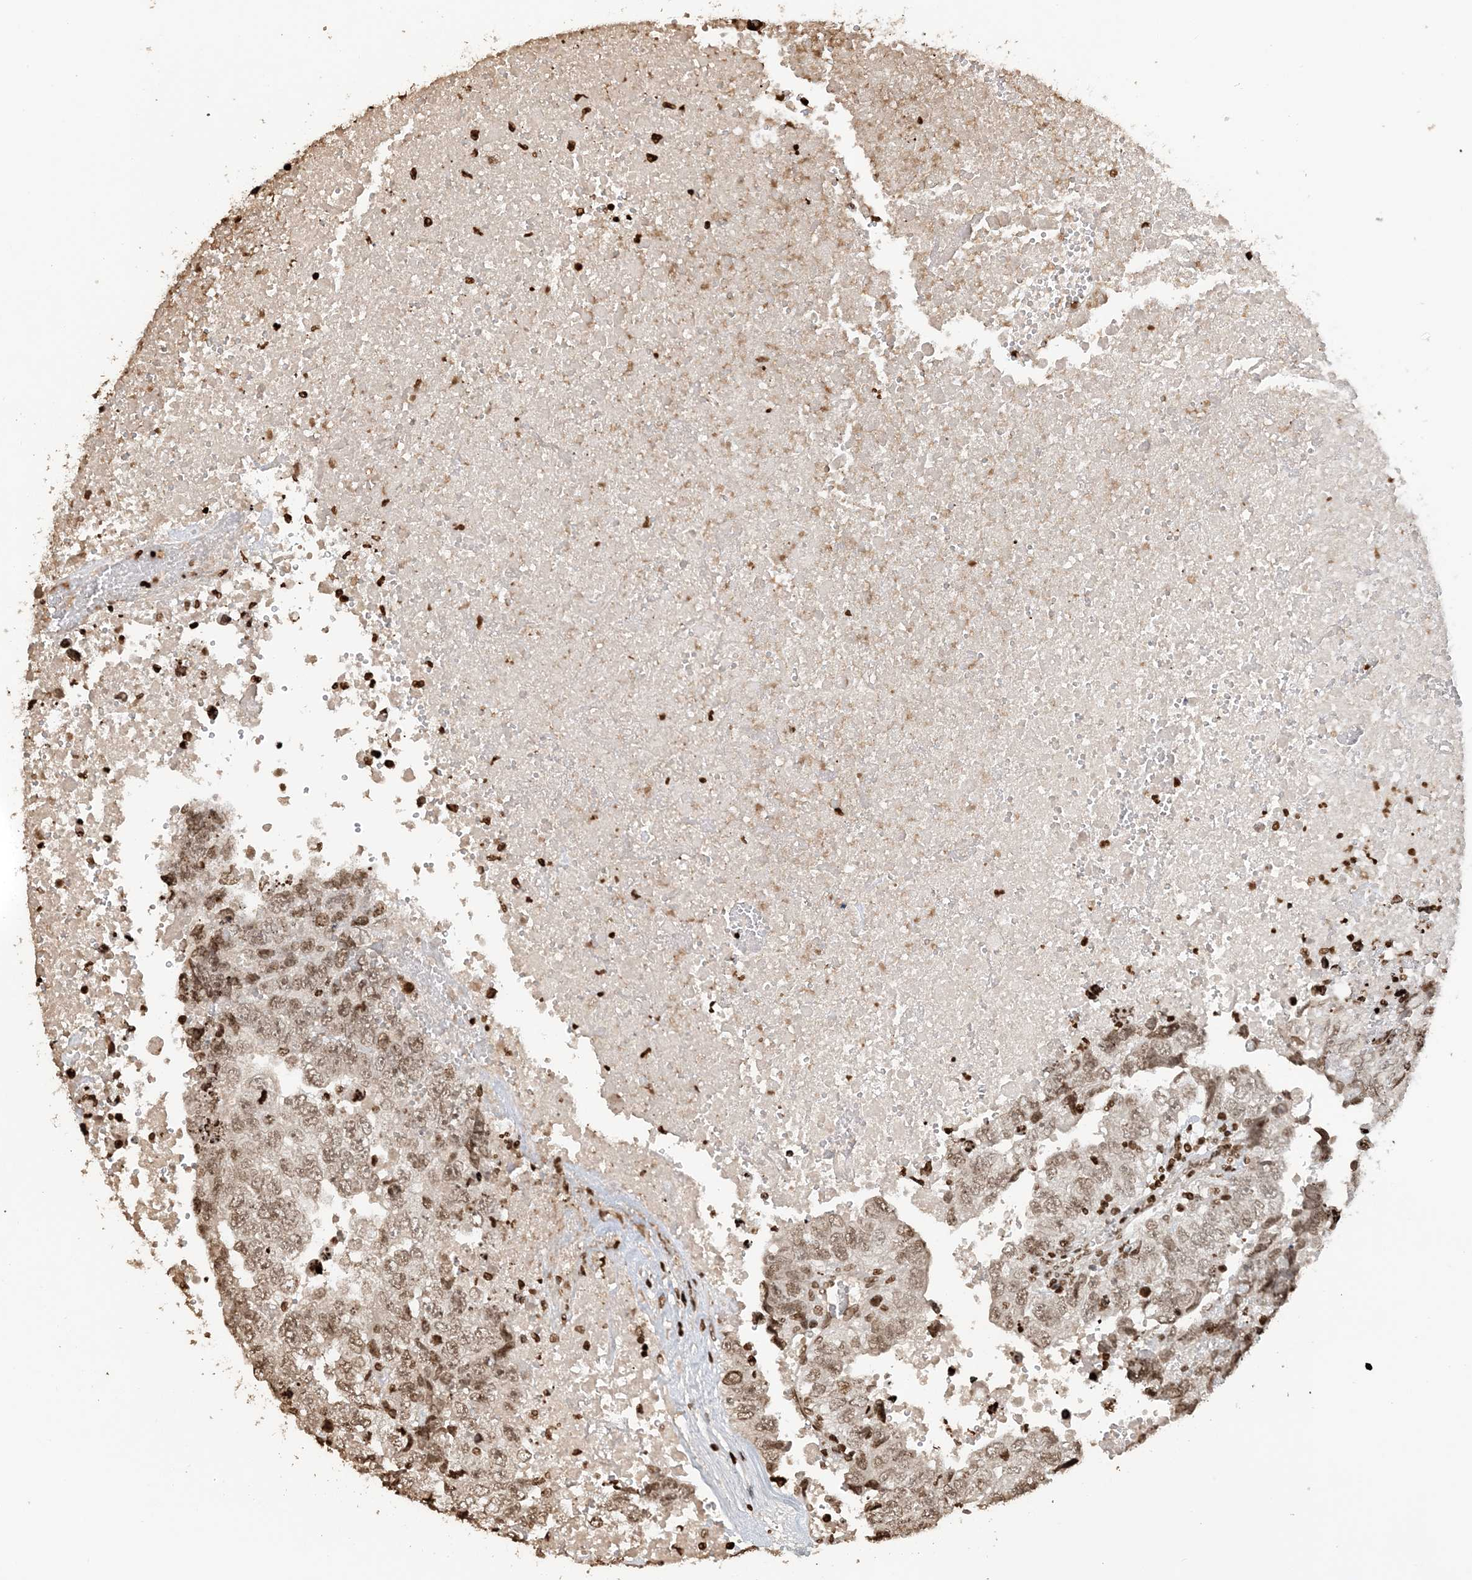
{"staining": {"intensity": "moderate", "quantity": ">75%", "location": "nuclear"}, "tissue": "testis cancer", "cell_type": "Tumor cells", "image_type": "cancer", "snomed": [{"axis": "morphology", "description": "Carcinoma, Embryonal, NOS"}, {"axis": "topography", "description": "Testis"}], "caption": "Protein expression analysis of testis cancer demonstrates moderate nuclear positivity in approximately >75% of tumor cells.", "gene": "H3-3B", "patient": {"sex": "male", "age": 37}}